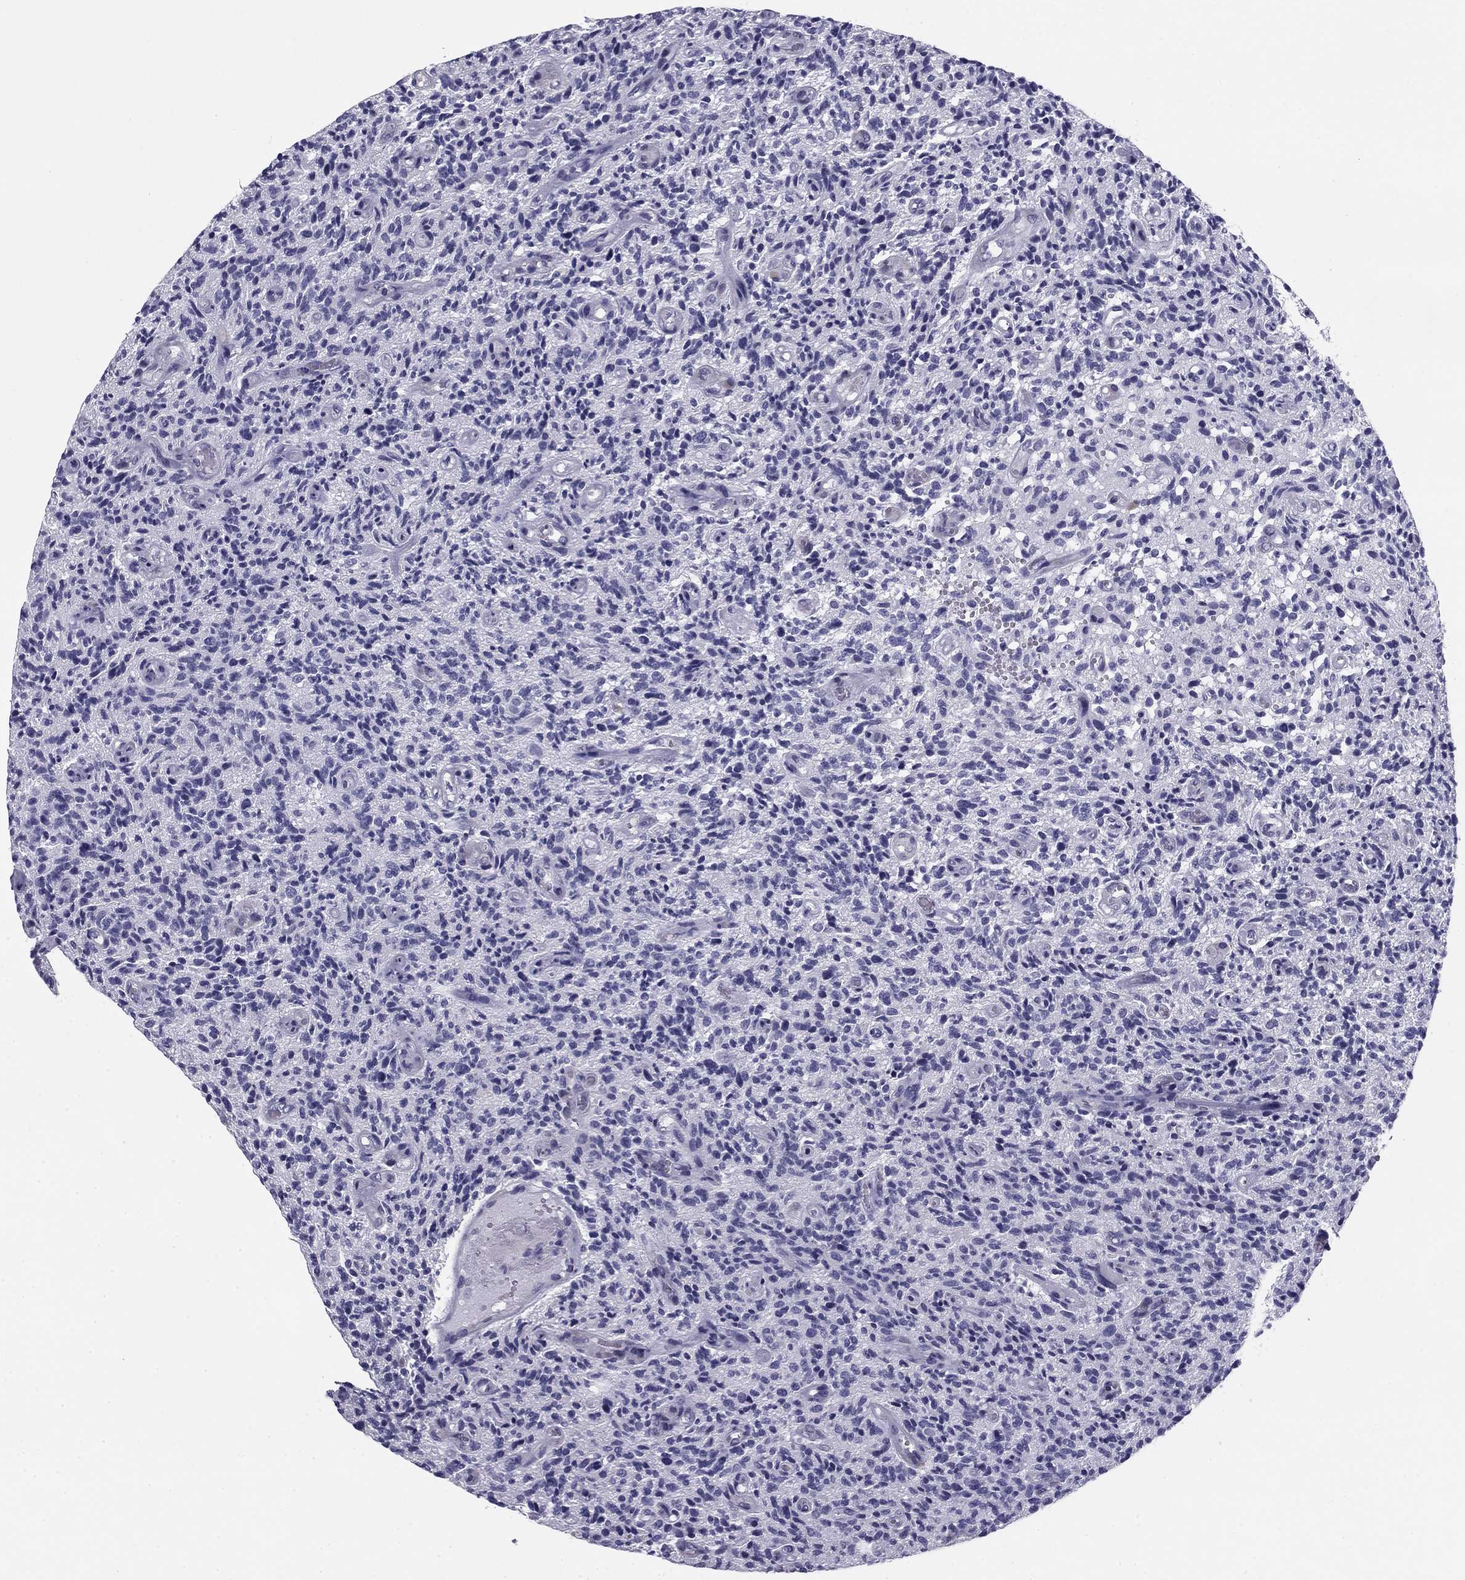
{"staining": {"intensity": "negative", "quantity": "none", "location": "none"}, "tissue": "glioma", "cell_type": "Tumor cells", "image_type": "cancer", "snomed": [{"axis": "morphology", "description": "Glioma, malignant, High grade"}, {"axis": "topography", "description": "Brain"}], "caption": "High-grade glioma (malignant) was stained to show a protein in brown. There is no significant staining in tumor cells.", "gene": "TMED3", "patient": {"sex": "male", "age": 64}}